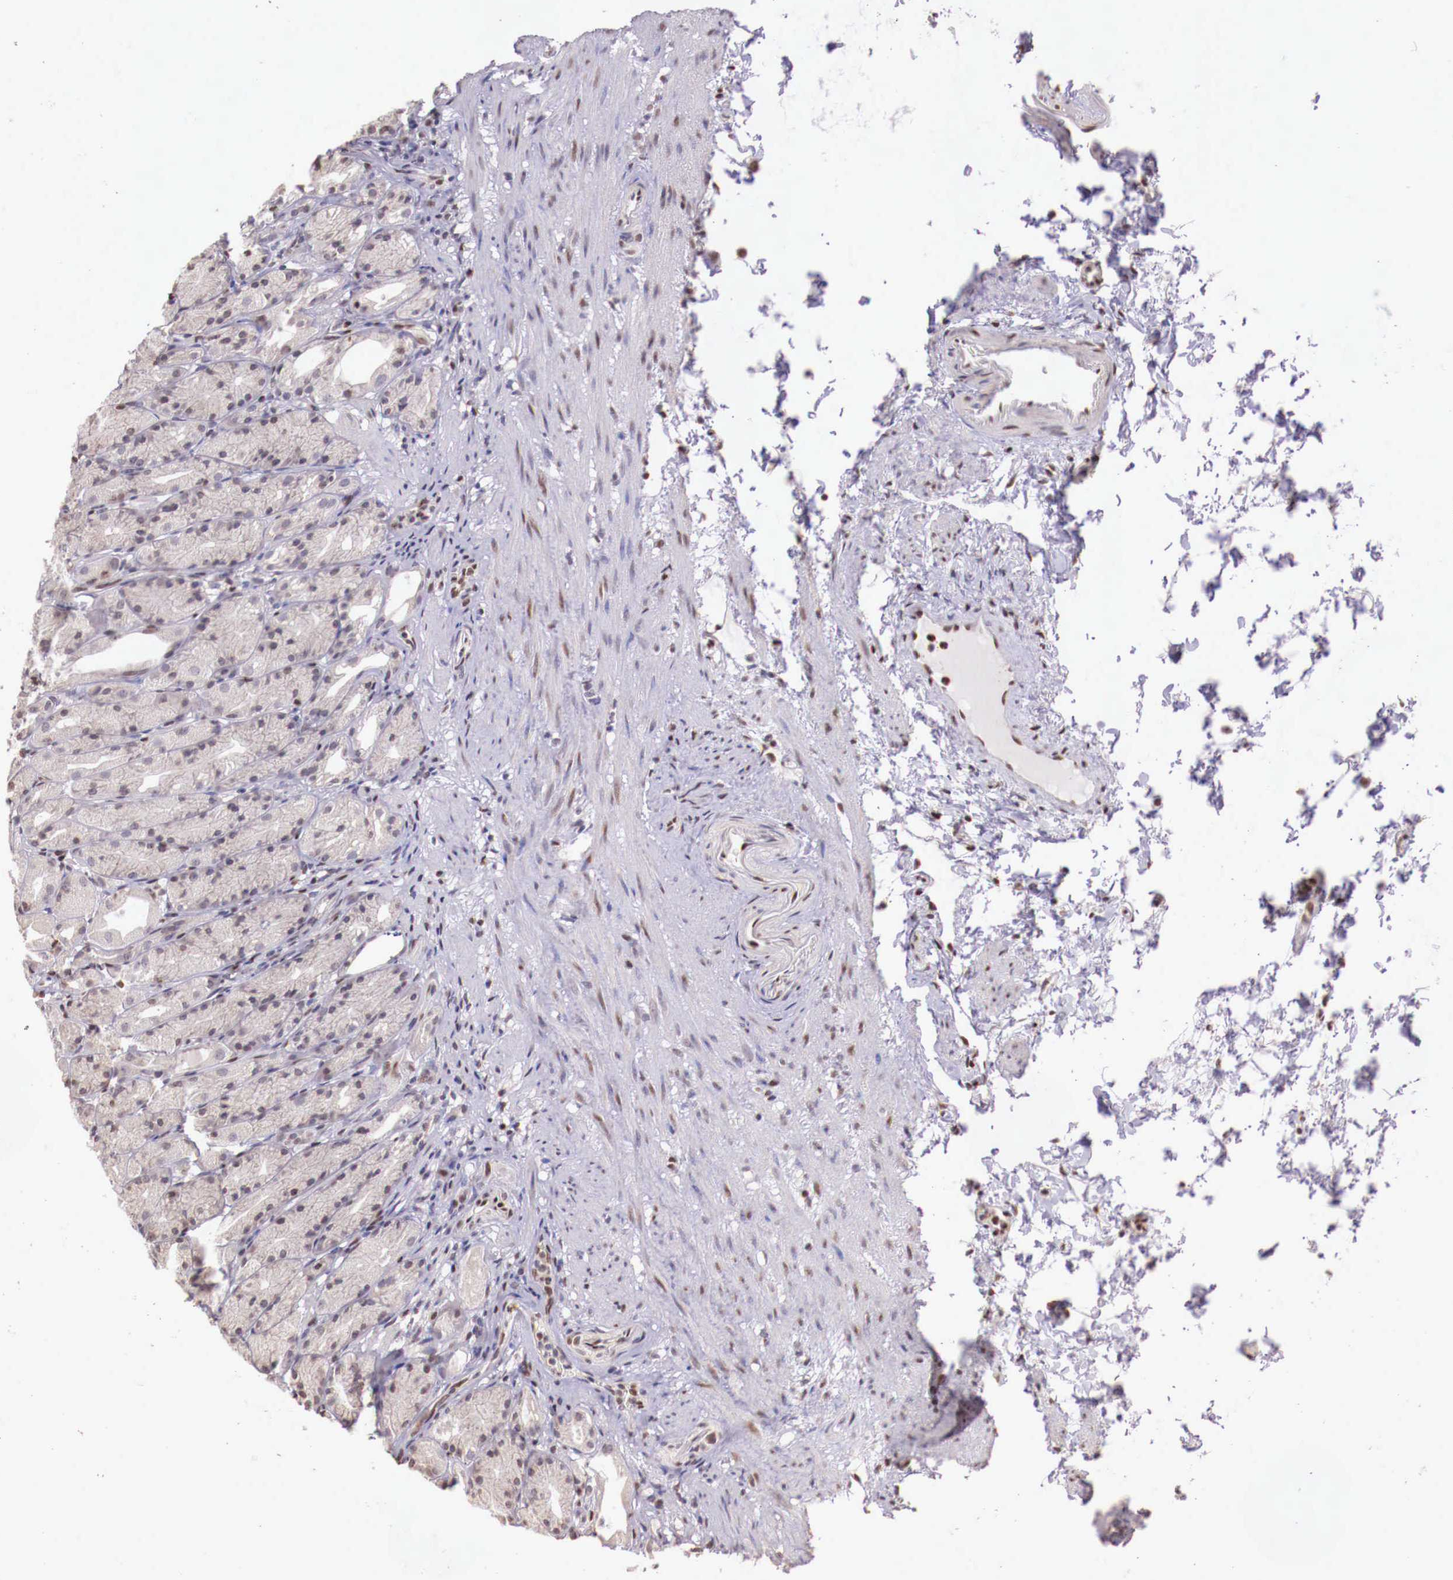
{"staining": {"intensity": "moderate", "quantity": "<25%", "location": "nuclear"}, "tissue": "stomach", "cell_type": "Glandular cells", "image_type": "normal", "snomed": [{"axis": "morphology", "description": "Normal tissue, NOS"}, {"axis": "topography", "description": "Stomach, upper"}], "caption": "Protein staining of benign stomach shows moderate nuclear positivity in approximately <25% of glandular cells. The staining was performed using DAB (3,3'-diaminobenzidine), with brown indicating positive protein expression. Nuclei are stained blue with hematoxylin.", "gene": "SP1", "patient": {"sex": "female", "age": 75}}